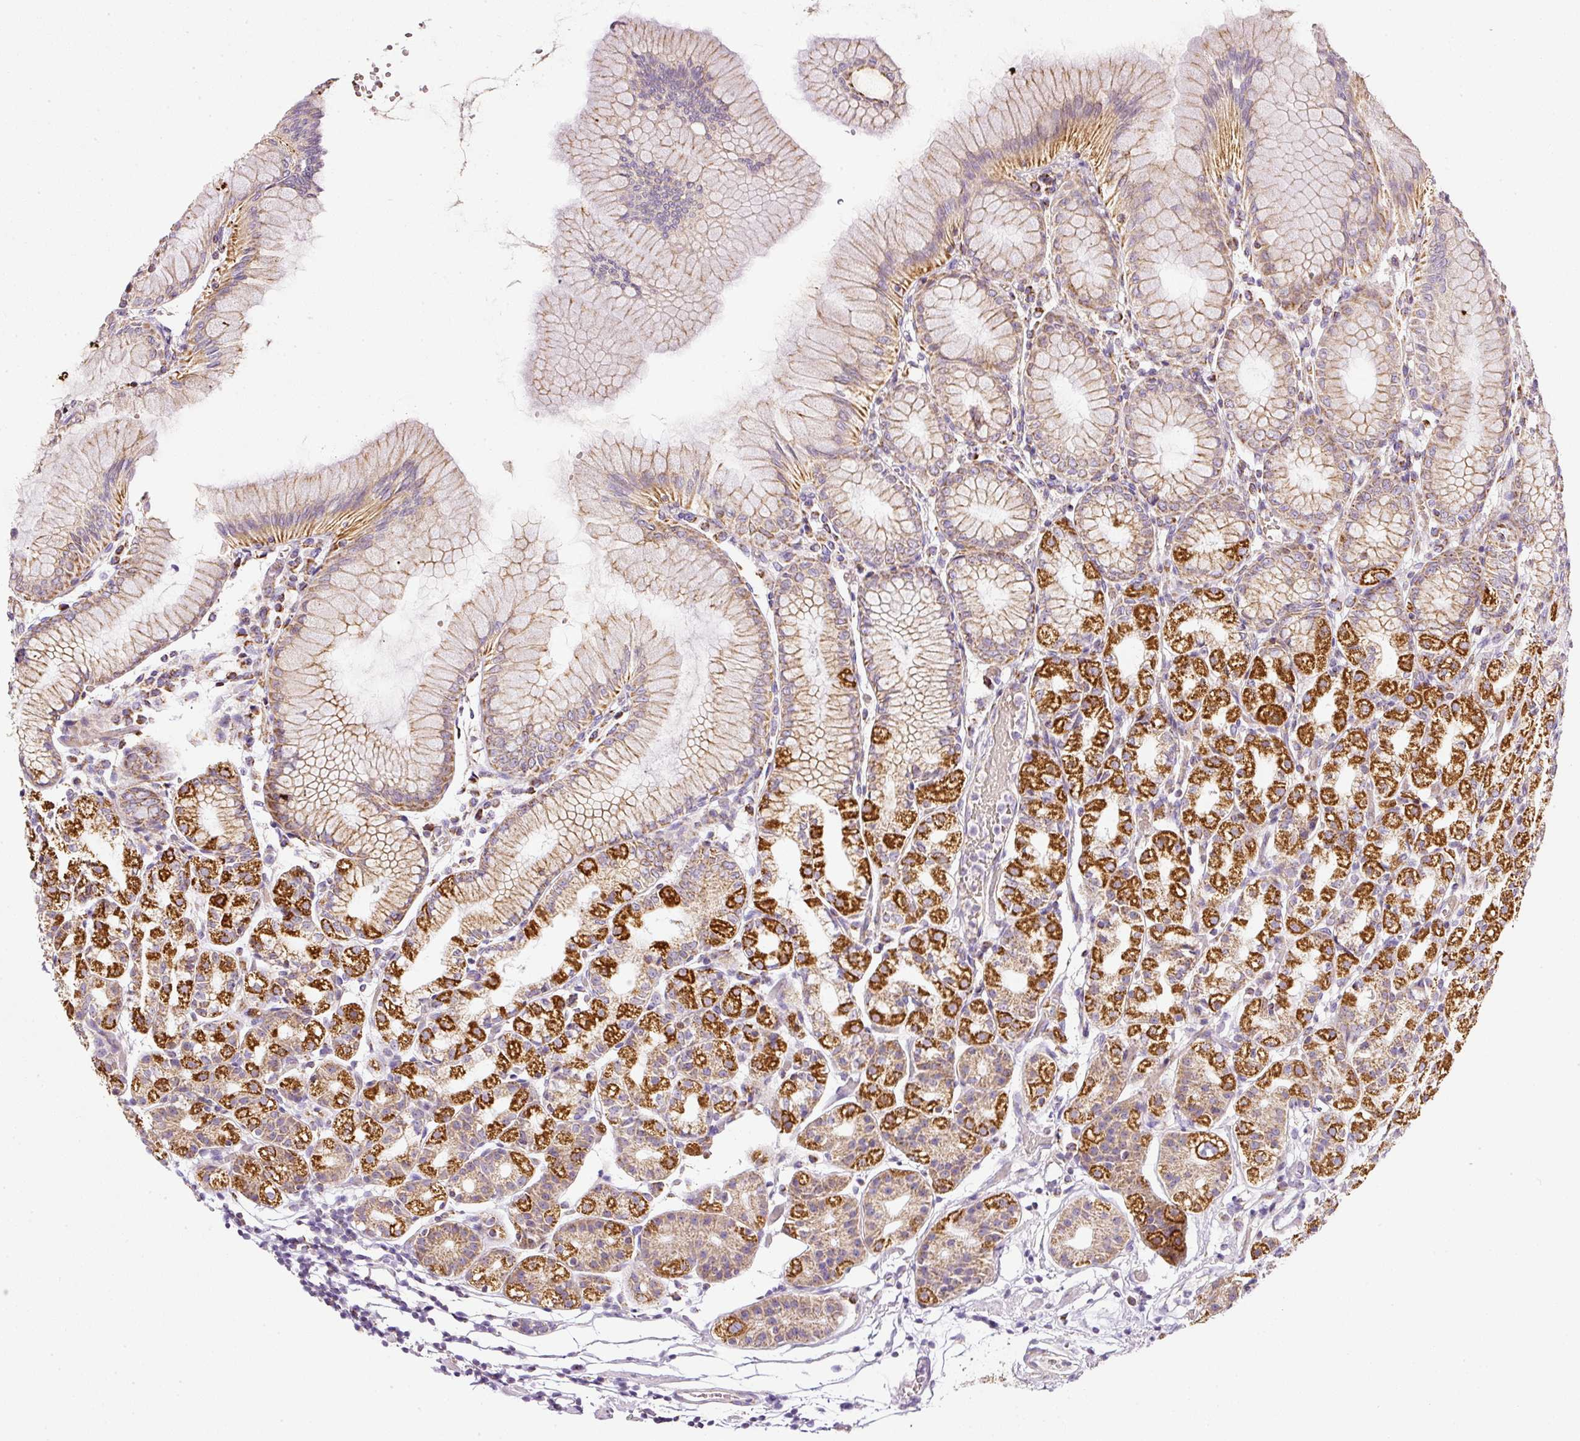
{"staining": {"intensity": "strong", "quantity": "25%-75%", "location": "cytoplasmic/membranous"}, "tissue": "stomach", "cell_type": "Glandular cells", "image_type": "normal", "snomed": [{"axis": "morphology", "description": "Normal tissue, NOS"}, {"axis": "topography", "description": "Stomach"}], "caption": "Normal stomach demonstrates strong cytoplasmic/membranous positivity in about 25%-75% of glandular cells, visualized by immunohistochemistry. Nuclei are stained in blue.", "gene": "SDHA", "patient": {"sex": "female", "age": 57}}